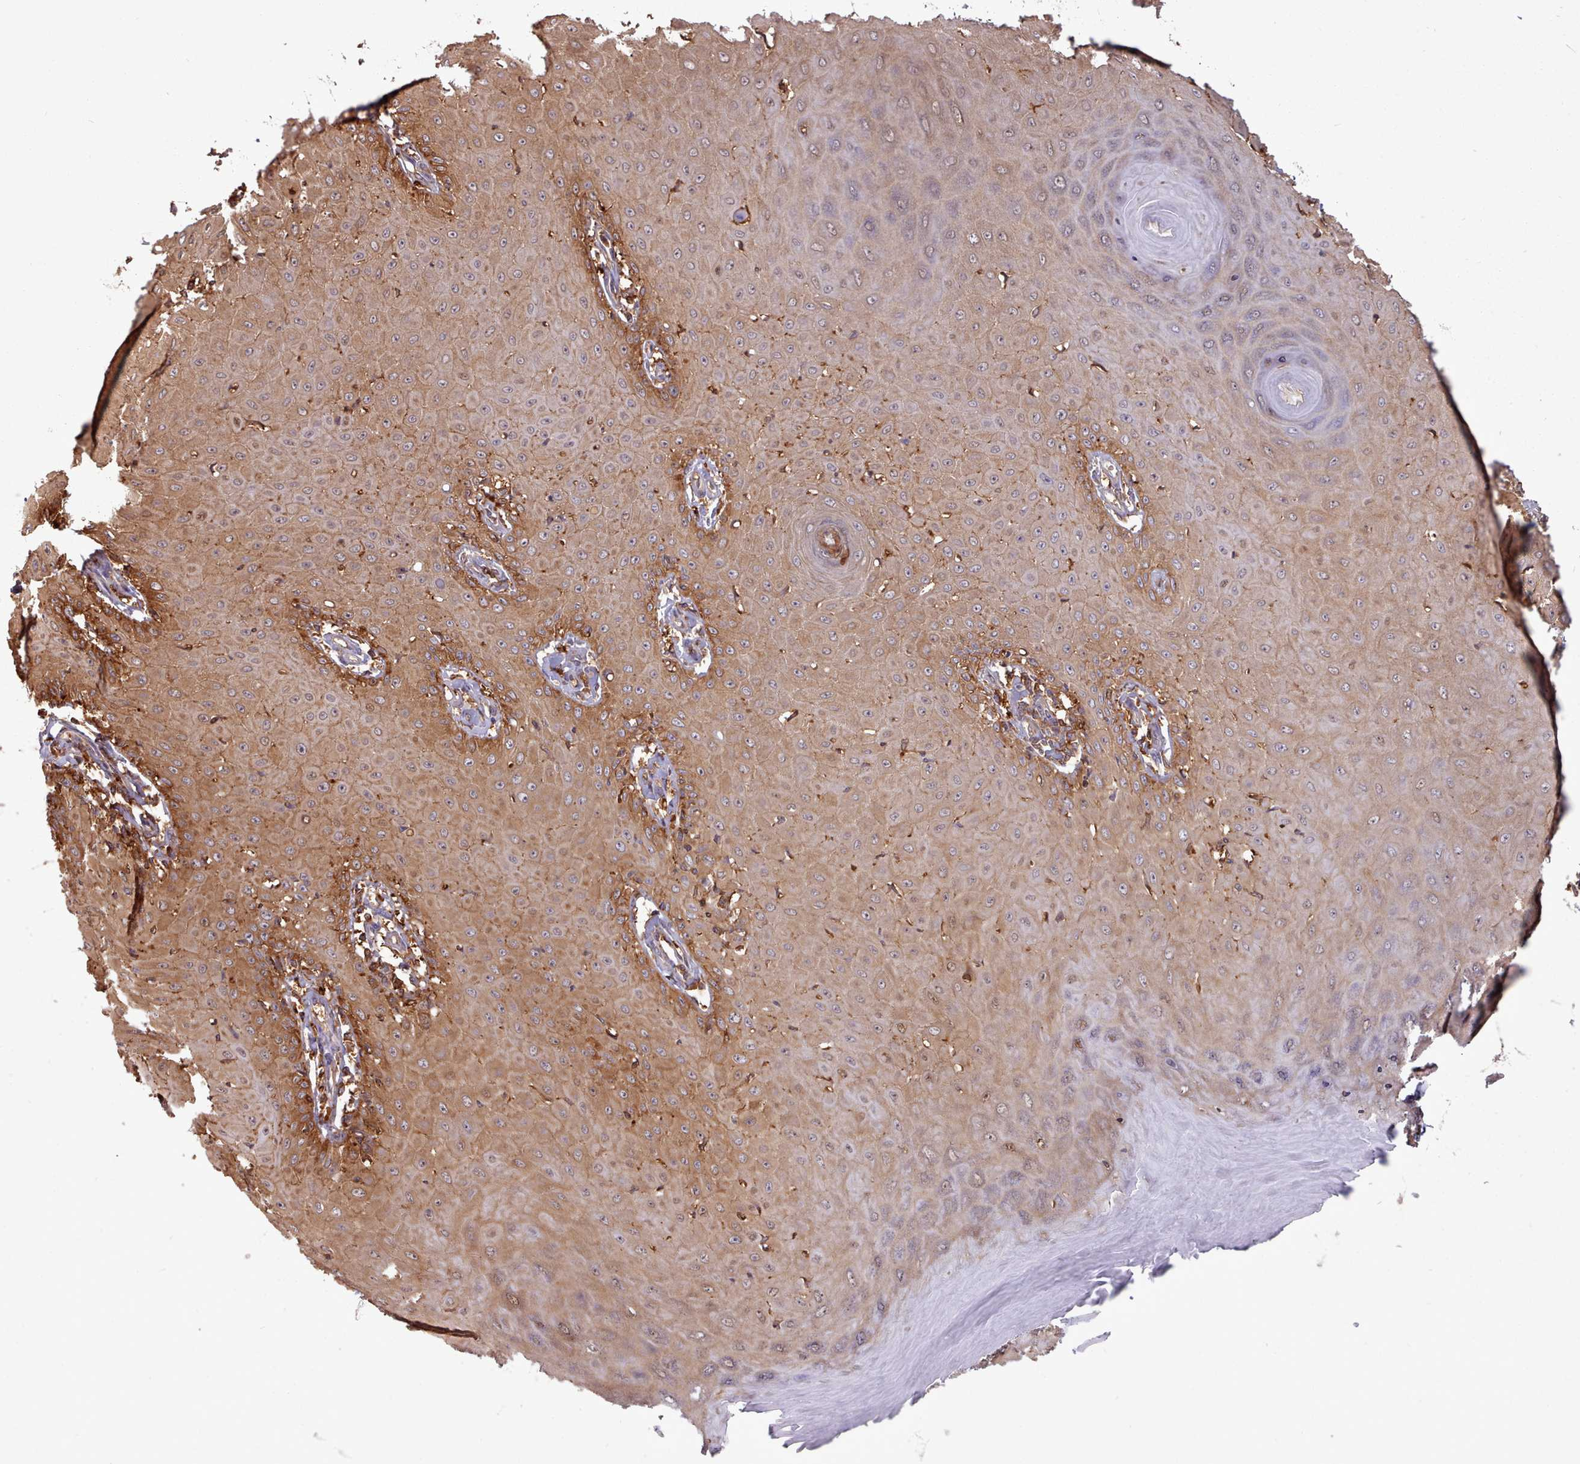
{"staining": {"intensity": "moderate", "quantity": ">75%", "location": "cytoplasmic/membranous"}, "tissue": "skin cancer", "cell_type": "Tumor cells", "image_type": "cancer", "snomed": [{"axis": "morphology", "description": "Squamous cell carcinoma, NOS"}, {"axis": "topography", "description": "Skin"}], "caption": "Protein expression analysis of human skin cancer (squamous cell carcinoma) reveals moderate cytoplasmic/membranous expression in about >75% of tumor cells.", "gene": "SLC4A9", "patient": {"sex": "male", "age": 70}}